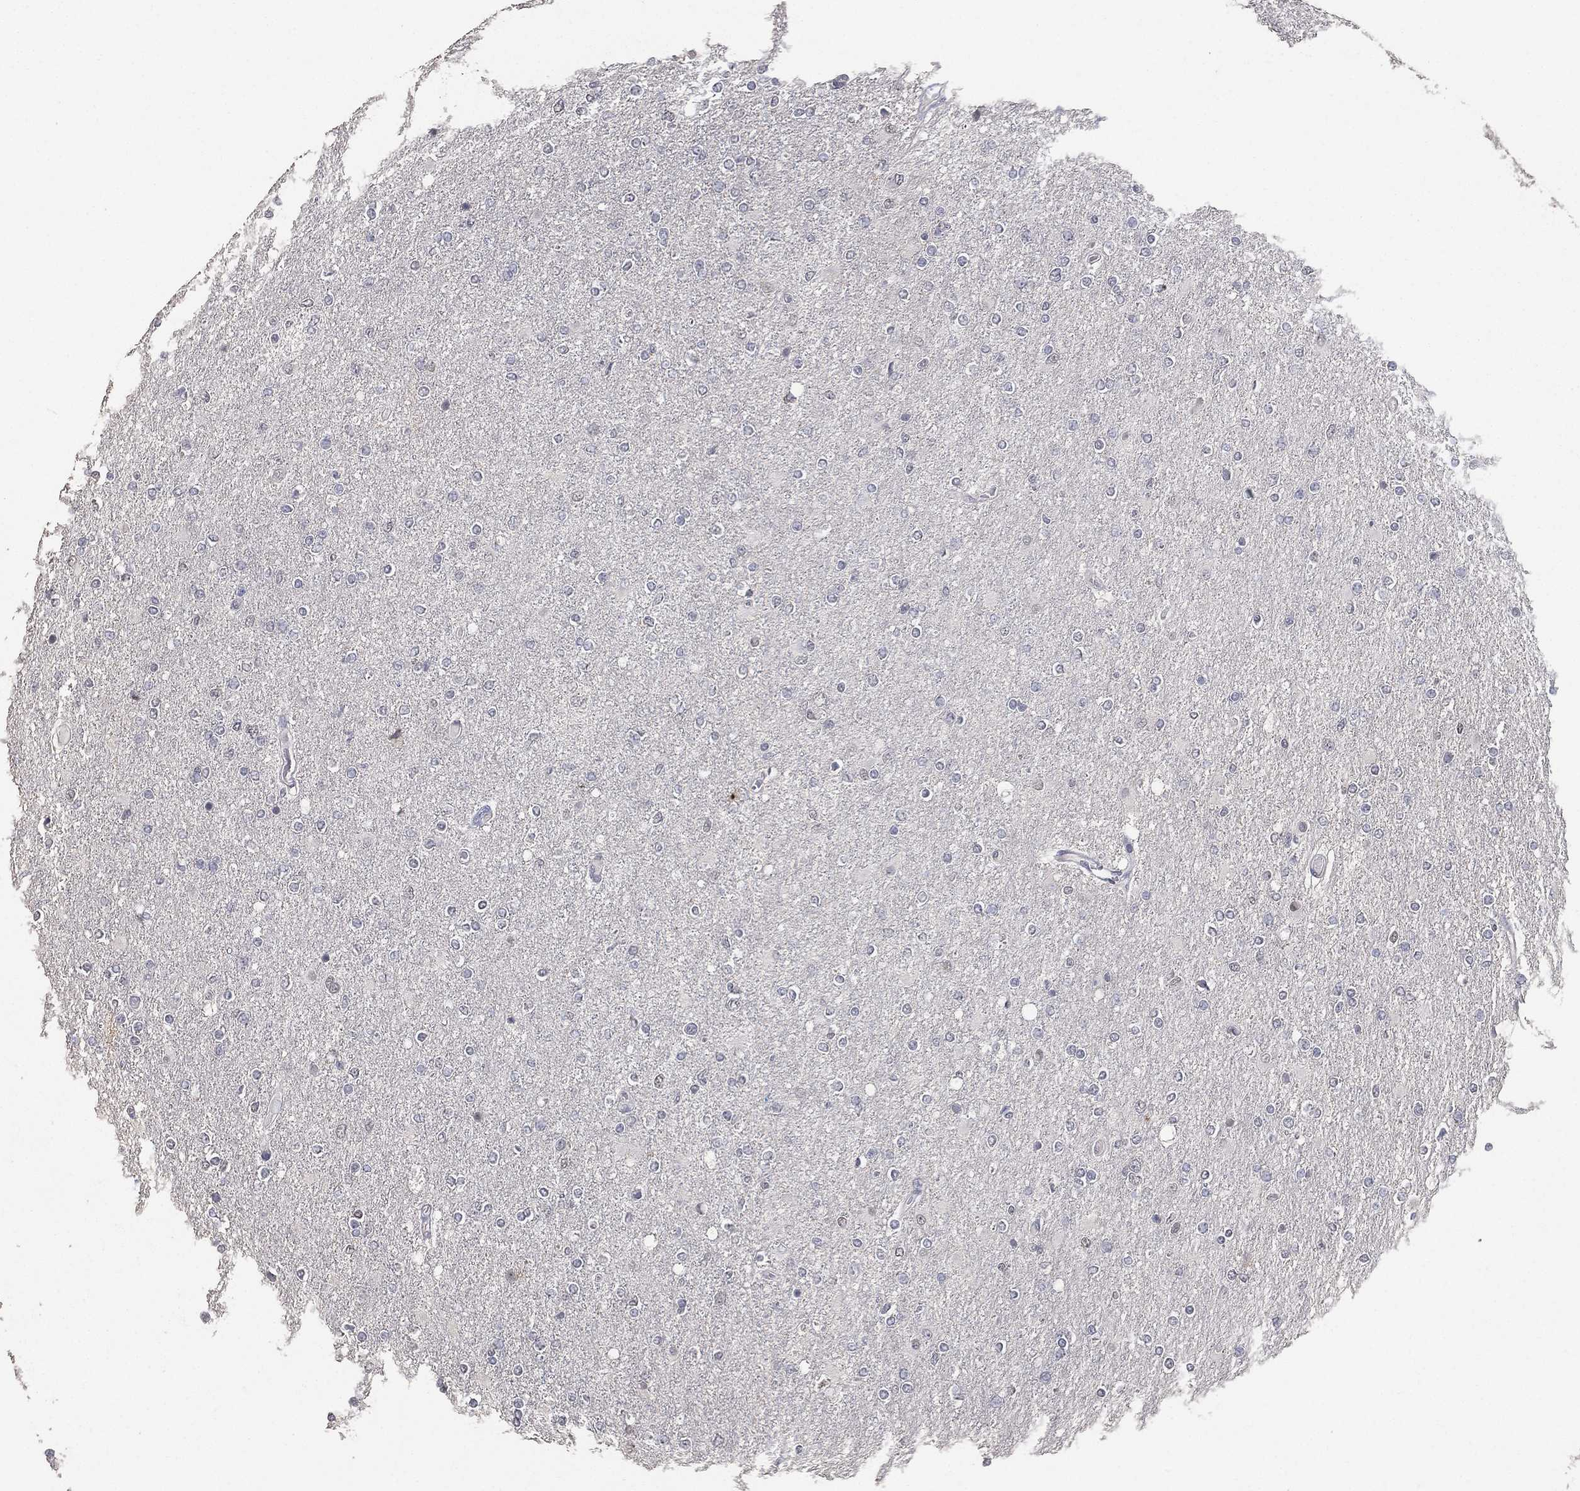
{"staining": {"intensity": "negative", "quantity": "none", "location": "none"}, "tissue": "glioma", "cell_type": "Tumor cells", "image_type": "cancer", "snomed": [{"axis": "morphology", "description": "Glioma, malignant, High grade"}, {"axis": "topography", "description": "Cerebral cortex"}], "caption": "IHC histopathology image of glioma stained for a protein (brown), which shows no positivity in tumor cells.", "gene": "DSG1", "patient": {"sex": "male", "age": 70}}